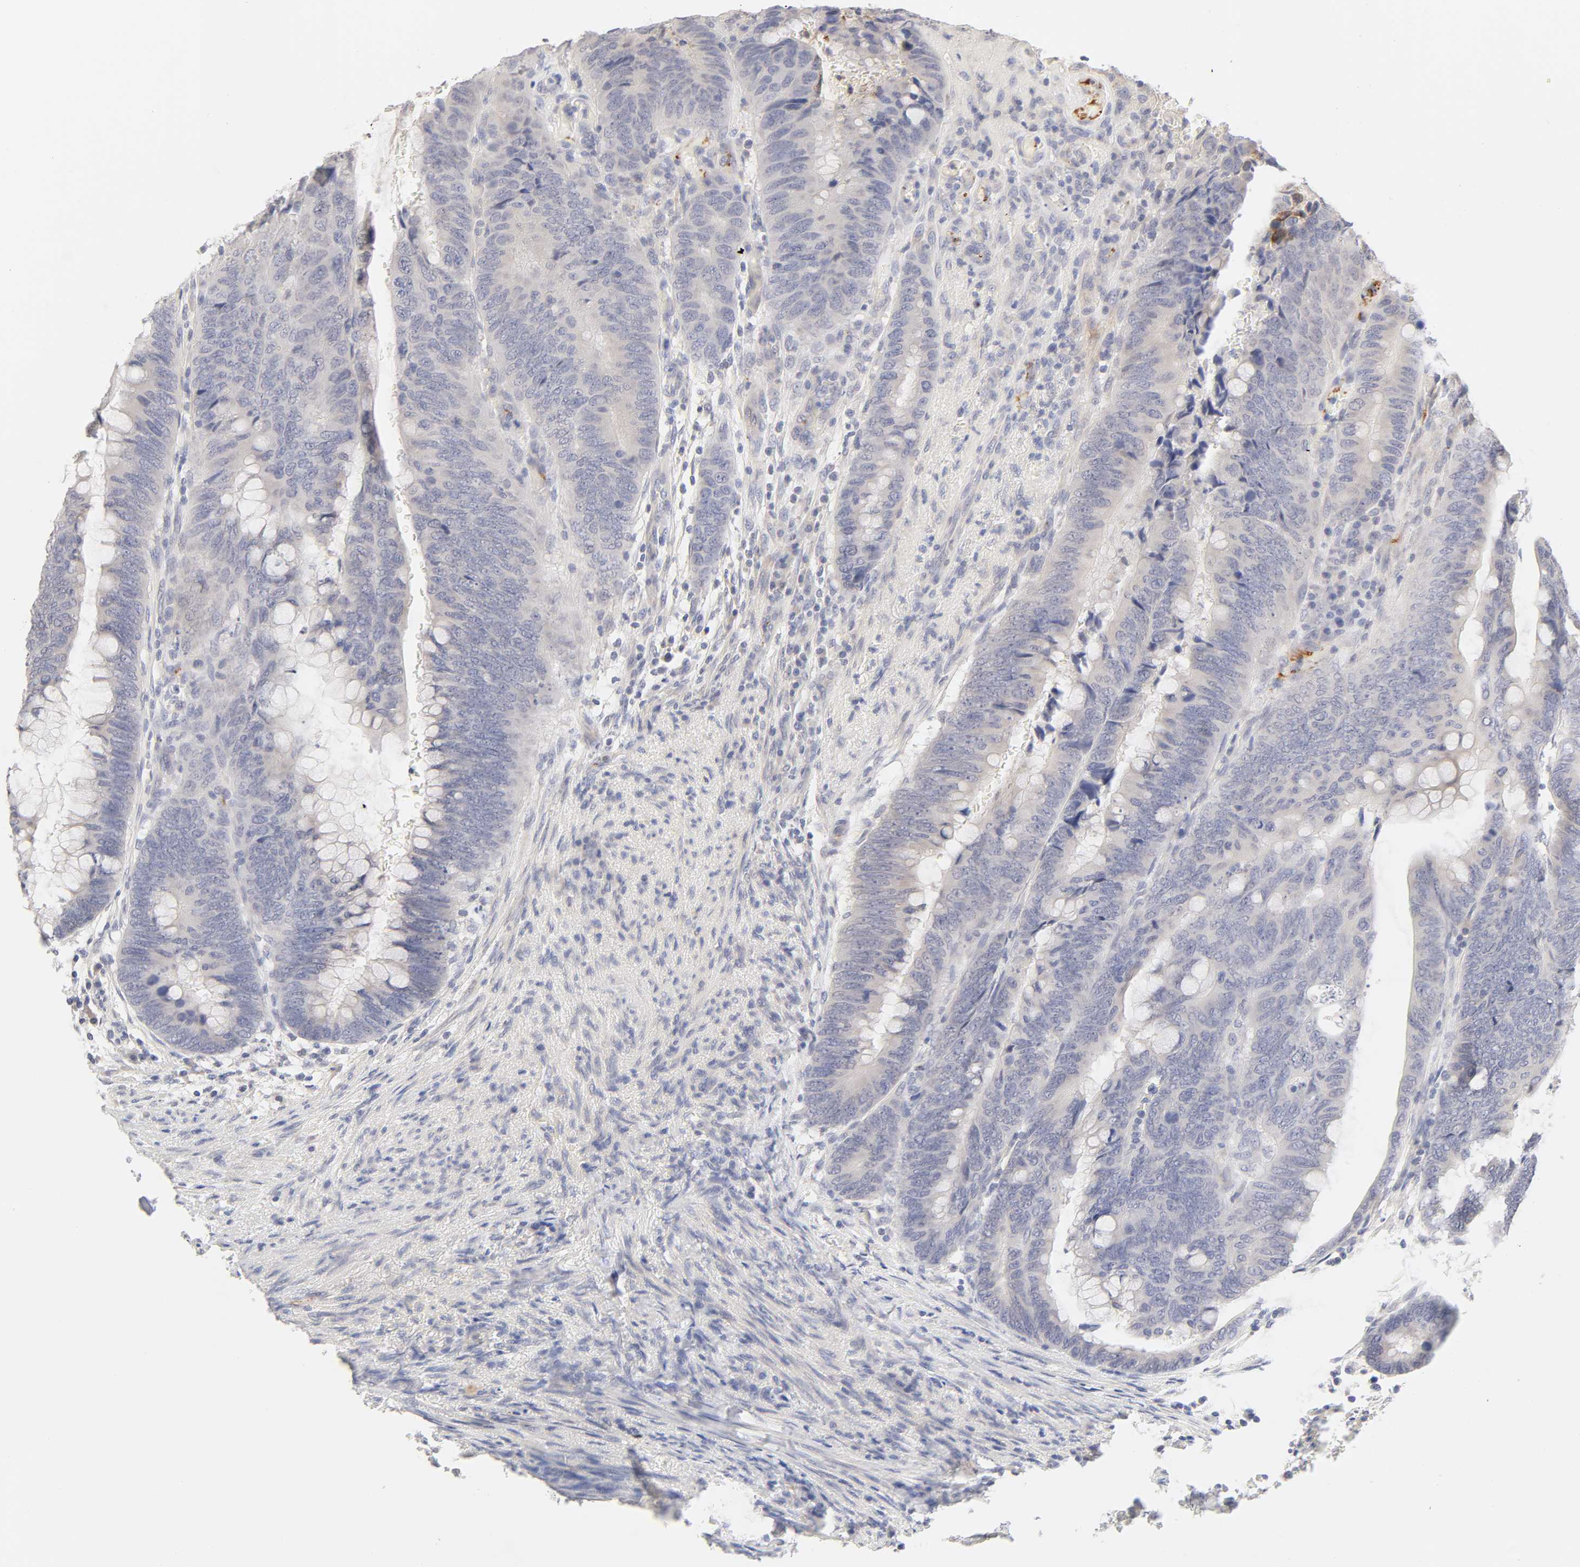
{"staining": {"intensity": "negative", "quantity": "none", "location": "none"}, "tissue": "colorectal cancer", "cell_type": "Tumor cells", "image_type": "cancer", "snomed": [{"axis": "morphology", "description": "Normal tissue, NOS"}, {"axis": "morphology", "description": "Adenocarcinoma, NOS"}, {"axis": "topography", "description": "Rectum"}, {"axis": "topography", "description": "Peripheral nerve tissue"}], "caption": "High magnification brightfield microscopy of adenocarcinoma (colorectal) stained with DAB (3,3'-diaminobenzidine) (brown) and counterstained with hematoxylin (blue): tumor cells show no significant positivity. (DAB (3,3'-diaminobenzidine) immunohistochemistry with hematoxylin counter stain).", "gene": "CYP4B1", "patient": {"sex": "male", "age": 92}}